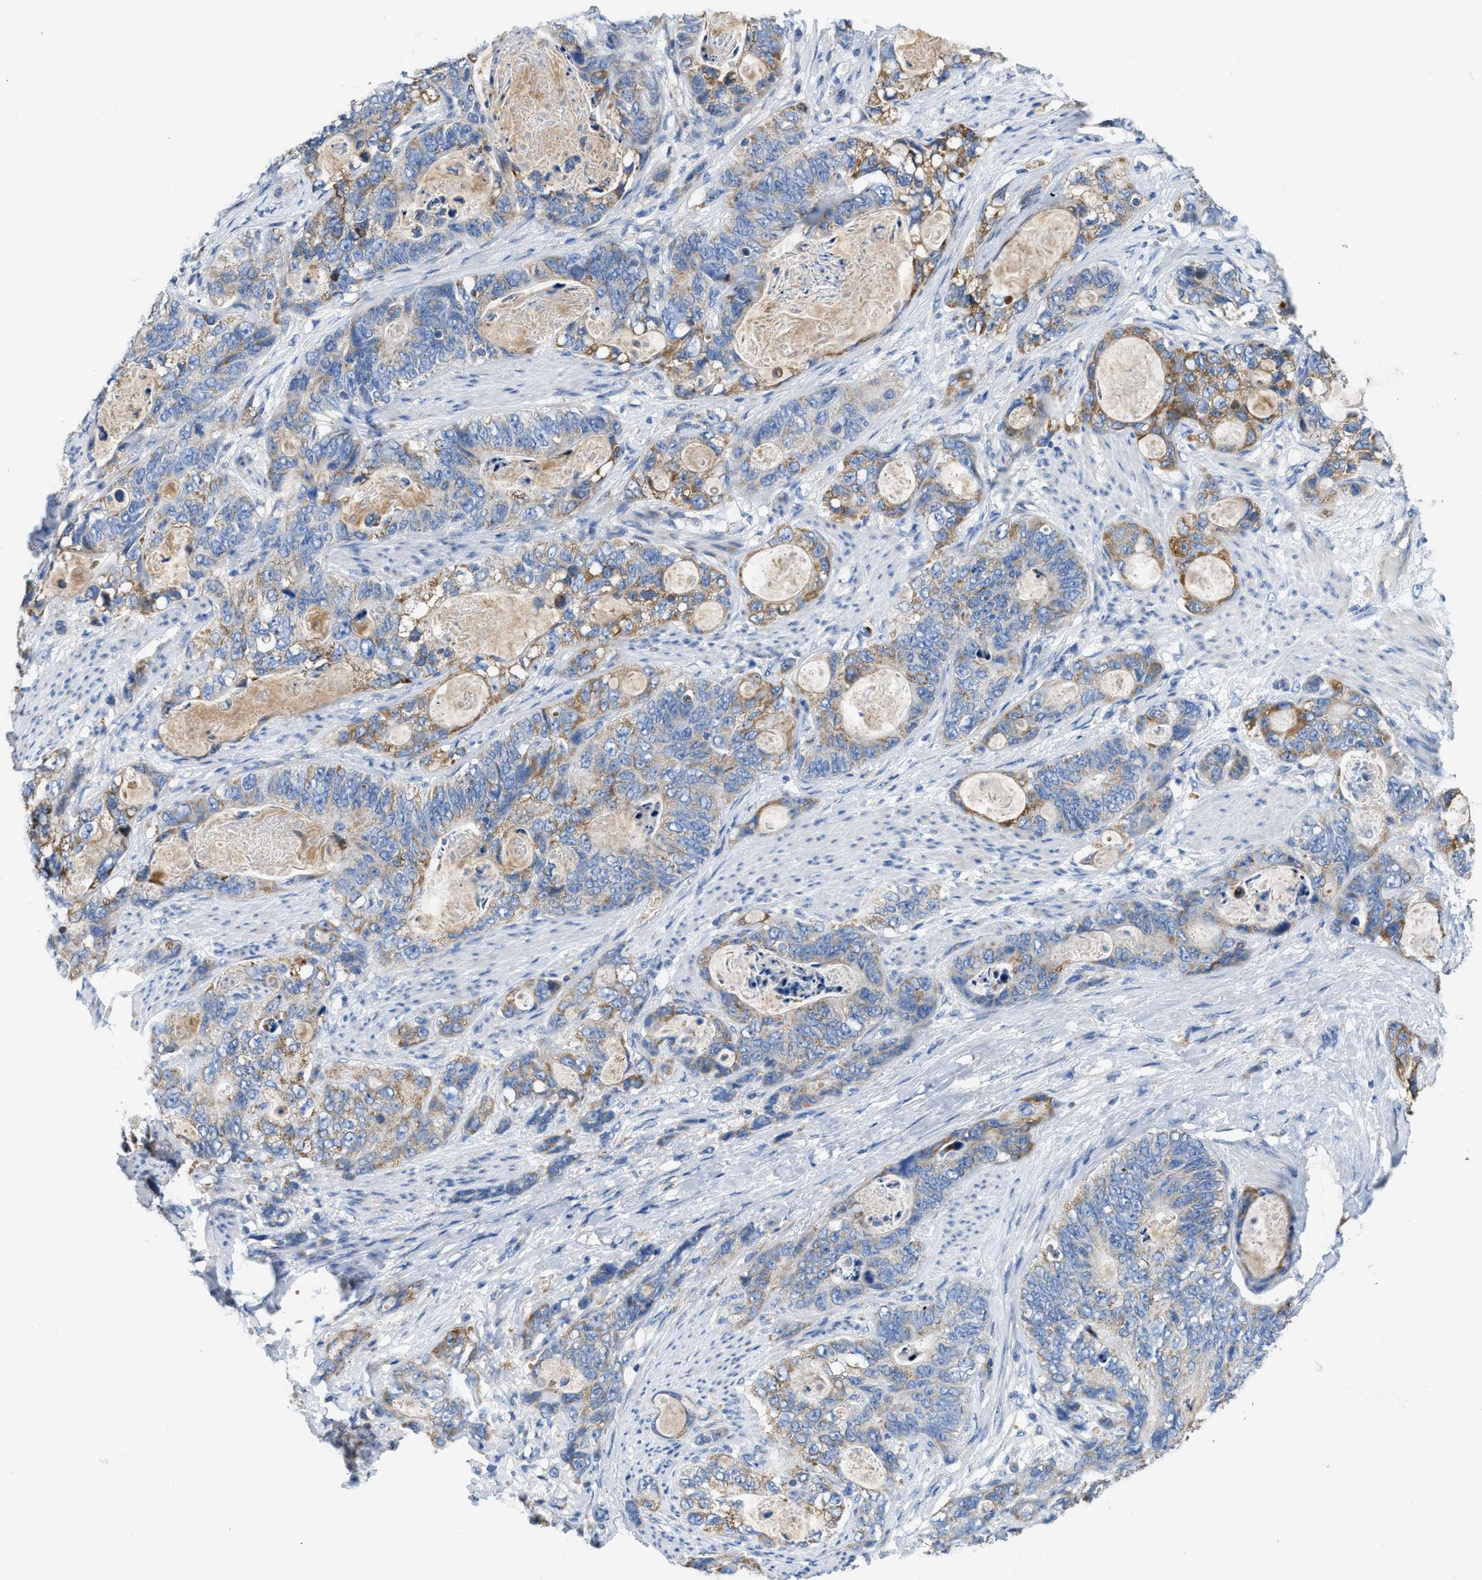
{"staining": {"intensity": "moderate", "quantity": "25%-75%", "location": "cytoplasmic/membranous"}, "tissue": "stomach cancer", "cell_type": "Tumor cells", "image_type": "cancer", "snomed": [{"axis": "morphology", "description": "Normal tissue, NOS"}, {"axis": "morphology", "description": "Adenocarcinoma, NOS"}, {"axis": "topography", "description": "Stomach"}], "caption": "Stomach cancer (adenocarcinoma) stained with DAB immunohistochemistry (IHC) reveals medium levels of moderate cytoplasmic/membranous expression in approximately 25%-75% of tumor cells.", "gene": "SLC25A13", "patient": {"sex": "female", "age": 89}}